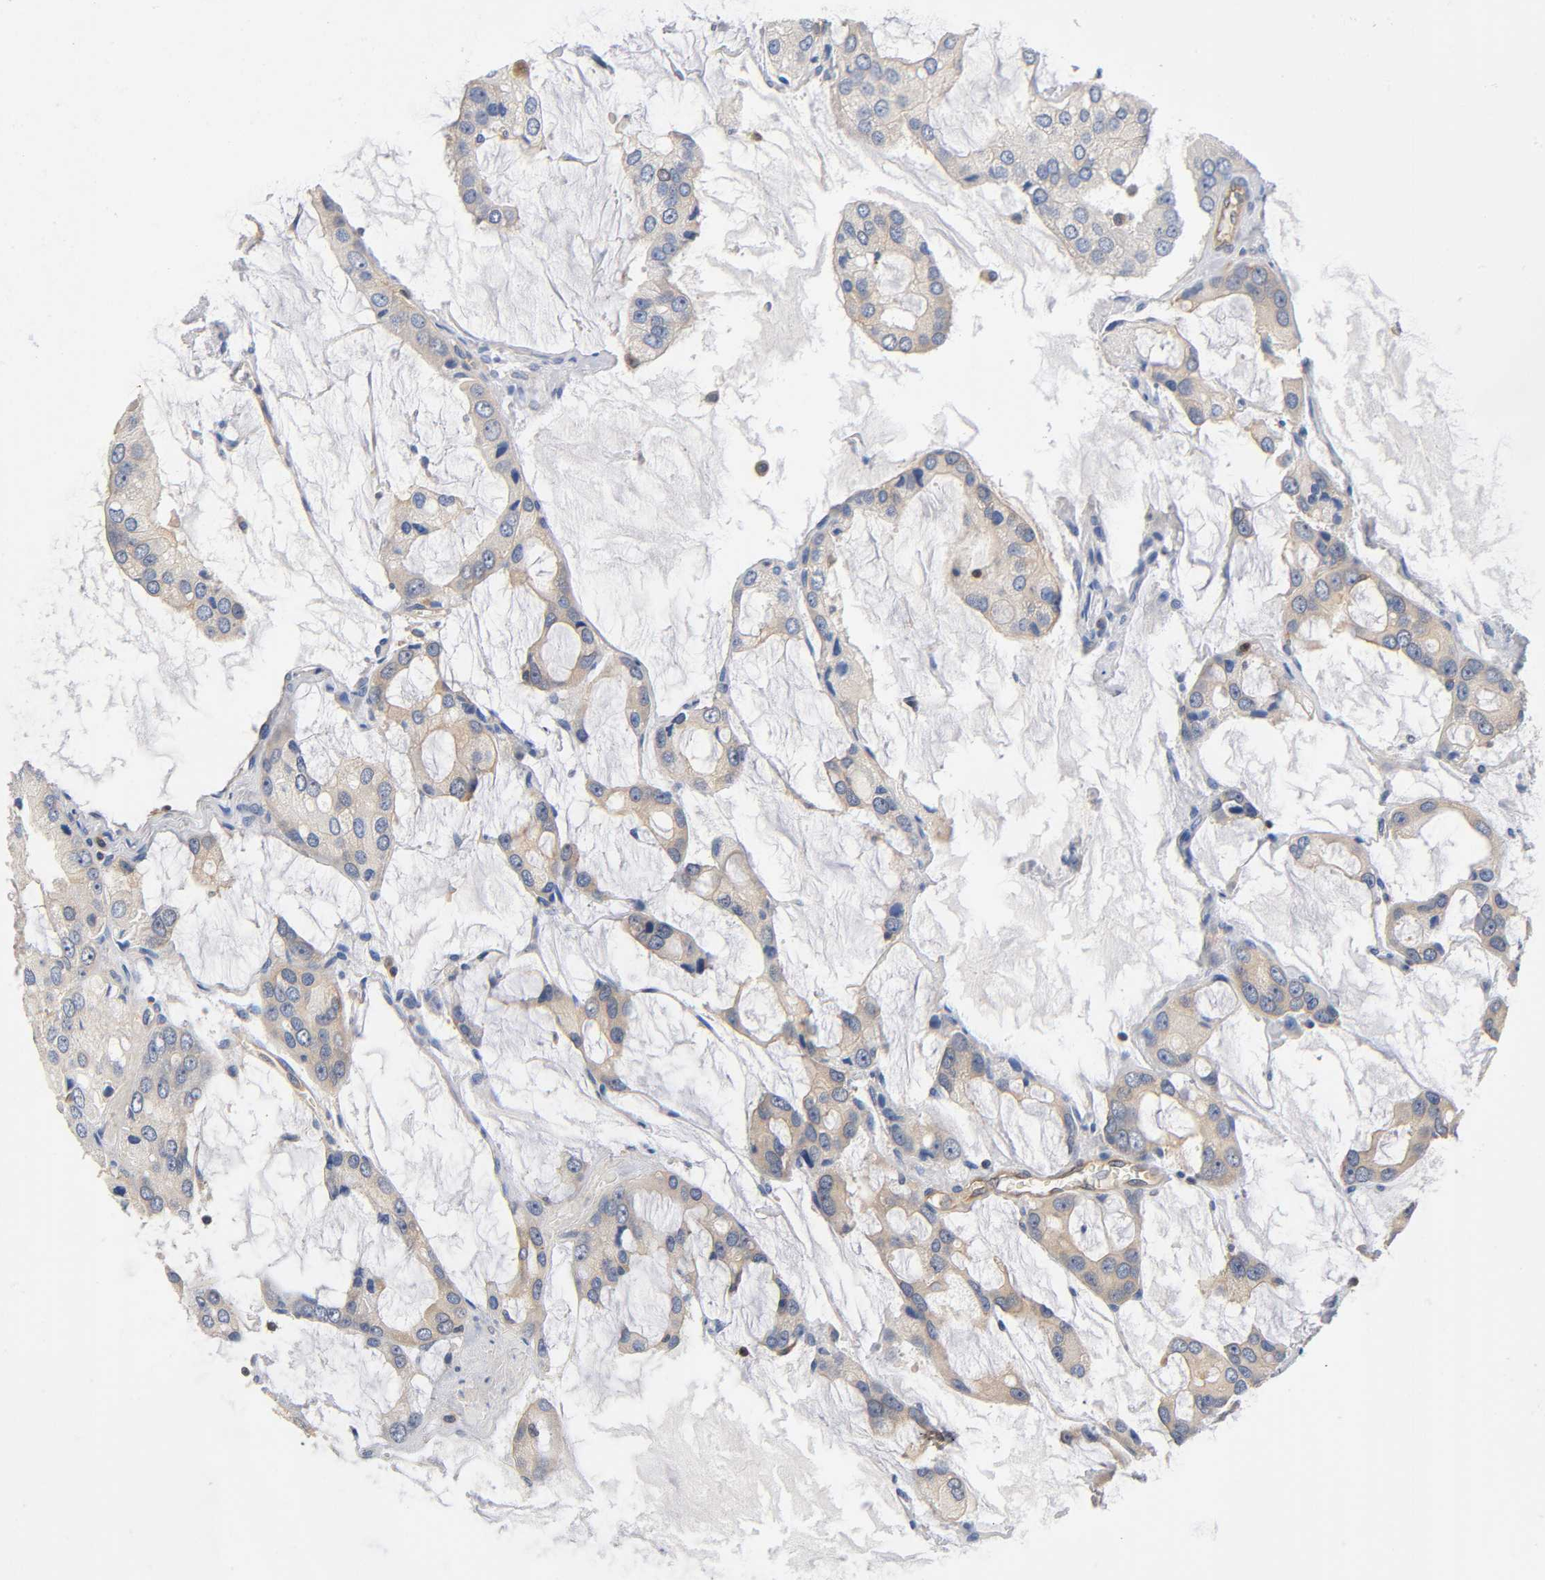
{"staining": {"intensity": "moderate", "quantity": ">75%", "location": "cytoplasmic/membranous"}, "tissue": "prostate cancer", "cell_type": "Tumor cells", "image_type": "cancer", "snomed": [{"axis": "morphology", "description": "Adenocarcinoma, High grade"}, {"axis": "topography", "description": "Prostate"}], "caption": "The micrograph demonstrates immunohistochemical staining of prostate cancer. There is moderate cytoplasmic/membranous positivity is appreciated in approximately >75% of tumor cells. (Brightfield microscopy of DAB IHC at high magnification).", "gene": "PRKAB1", "patient": {"sex": "male", "age": 67}}